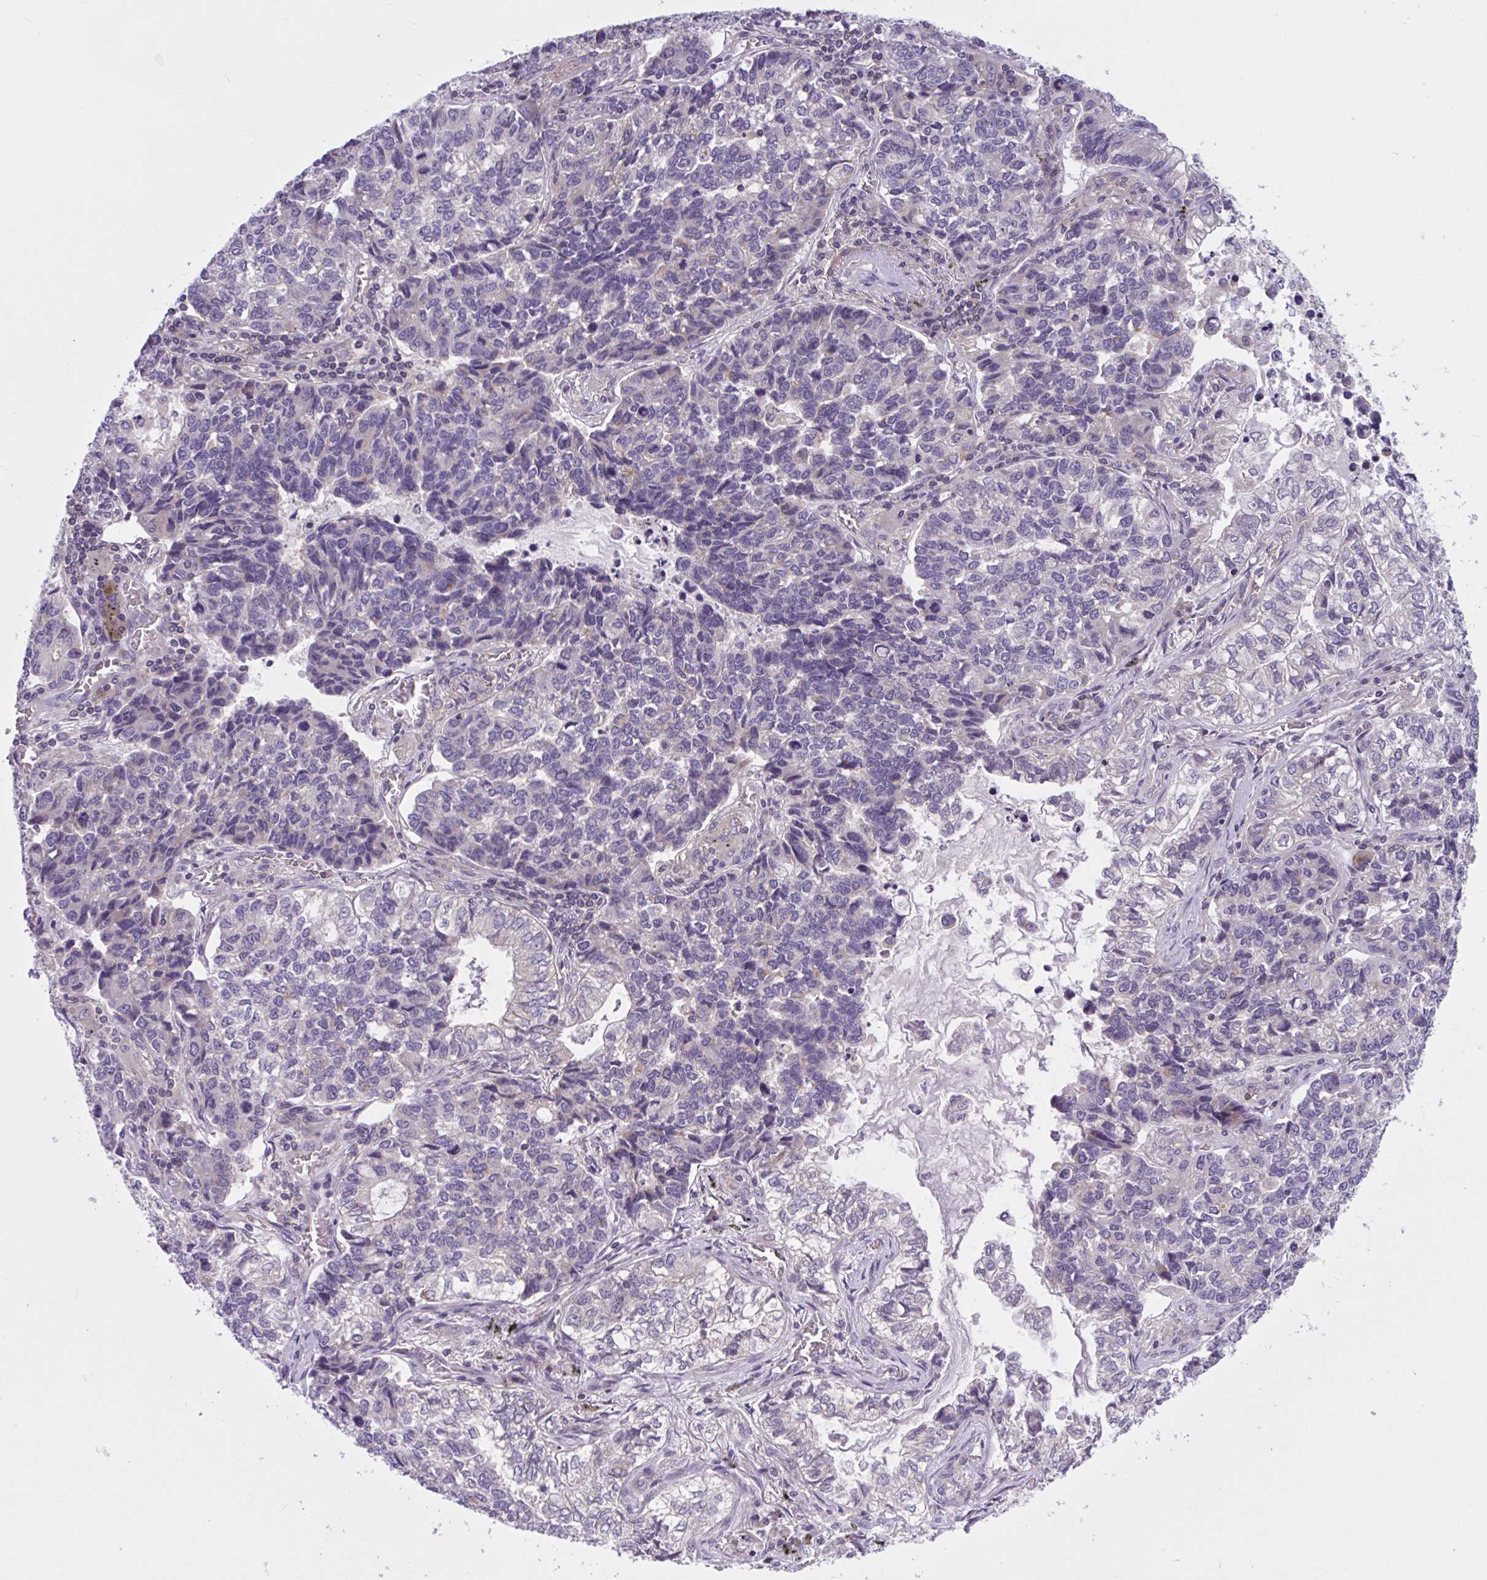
{"staining": {"intensity": "negative", "quantity": "none", "location": "none"}, "tissue": "lung cancer", "cell_type": "Tumor cells", "image_type": "cancer", "snomed": [{"axis": "morphology", "description": "Adenocarcinoma, NOS"}, {"axis": "topography", "description": "Lymph node"}, {"axis": "topography", "description": "Lung"}], "caption": "Immunohistochemistry image of neoplastic tissue: human adenocarcinoma (lung) stained with DAB demonstrates no significant protein staining in tumor cells.", "gene": "WNT9B", "patient": {"sex": "male", "age": 66}}